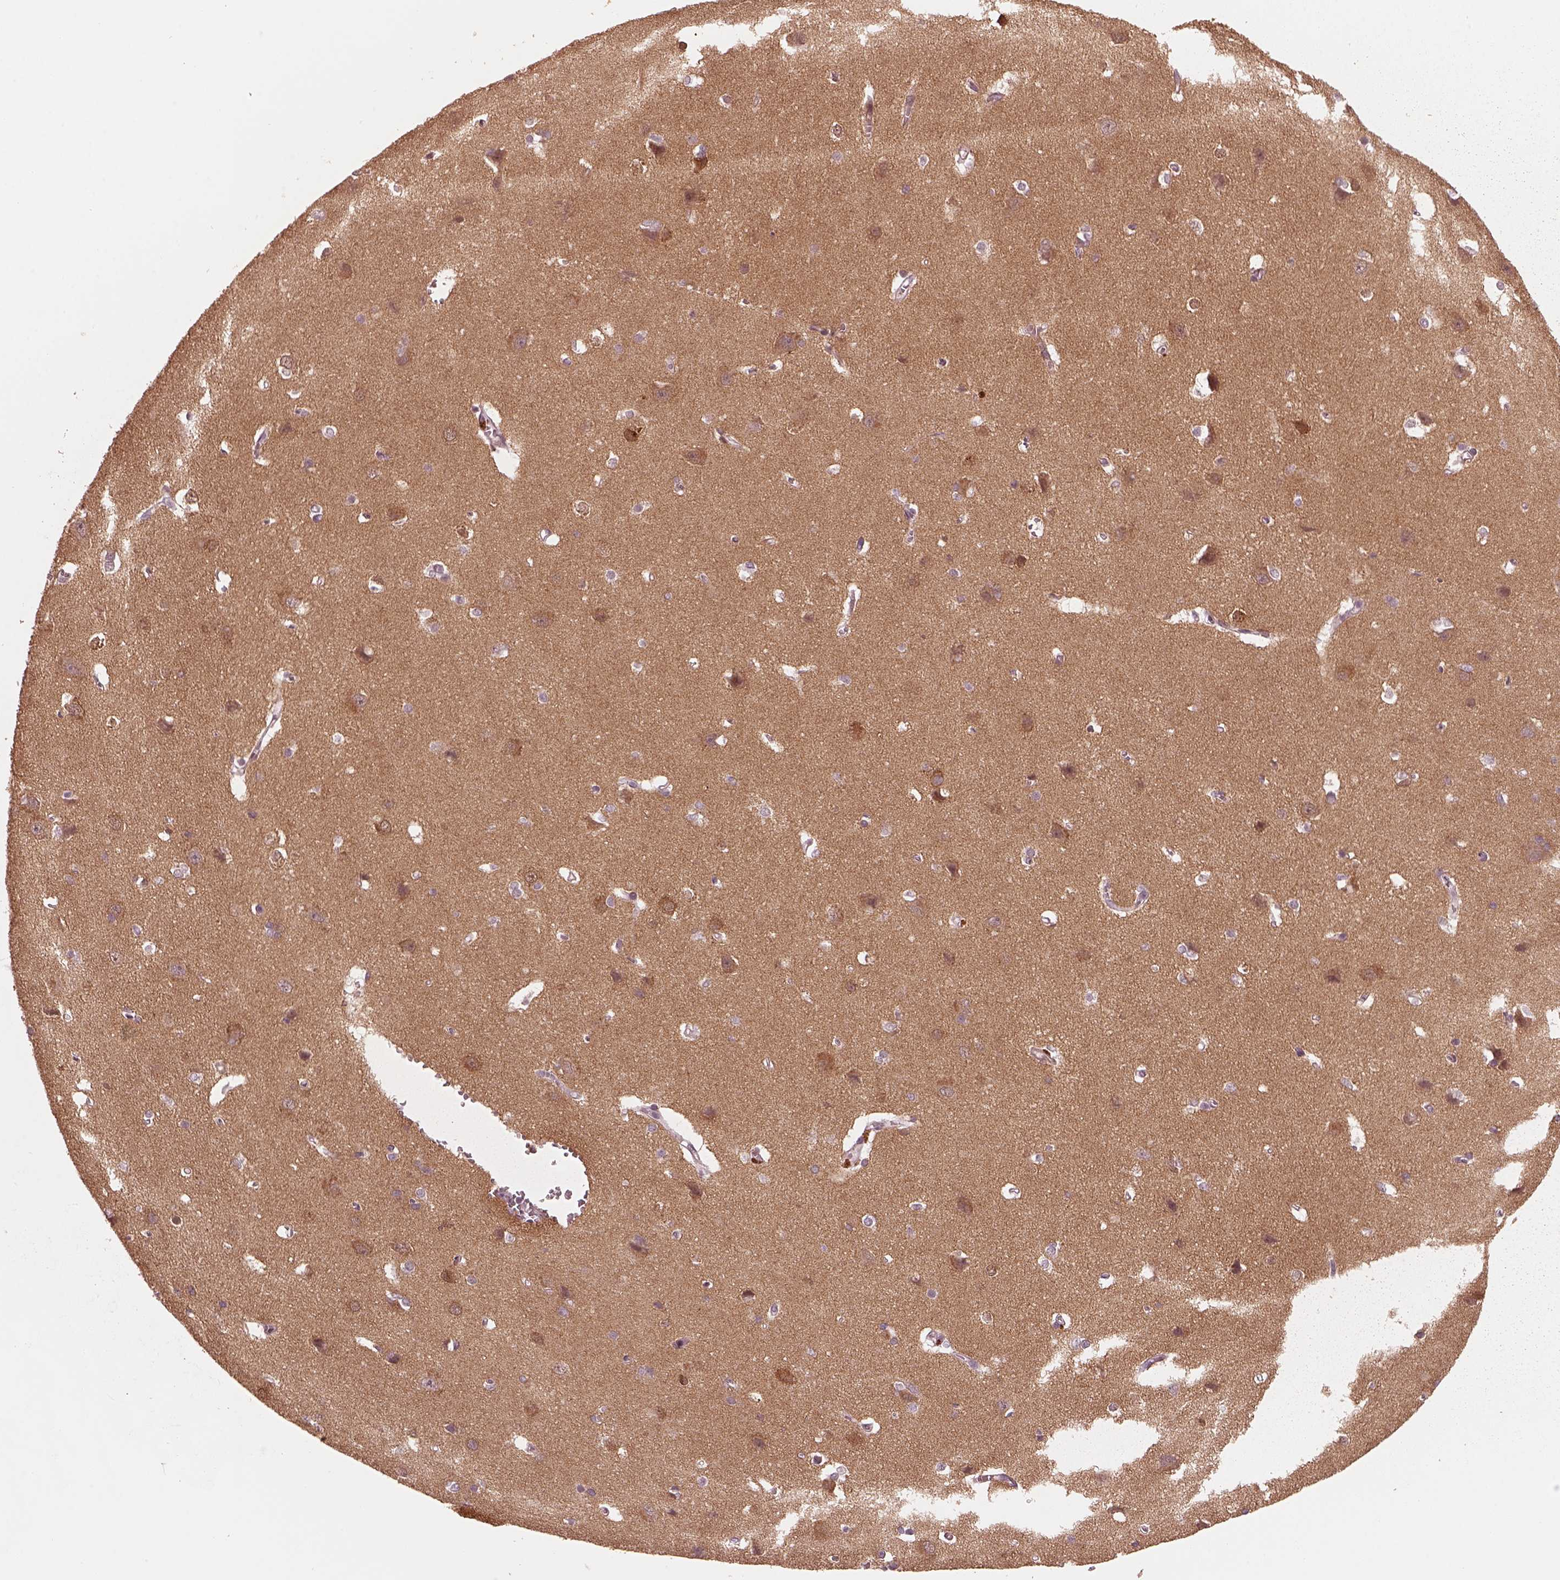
{"staining": {"intensity": "negative", "quantity": "none", "location": "none"}, "tissue": "cerebral cortex", "cell_type": "Endothelial cells", "image_type": "normal", "snomed": [{"axis": "morphology", "description": "Normal tissue, NOS"}, {"axis": "topography", "description": "Cerebral cortex"}], "caption": "Endothelial cells show no significant positivity in unremarkable cerebral cortex. Brightfield microscopy of immunohistochemistry (IHC) stained with DAB (3,3'-diaminobenzidine) (brown) and hematoxylin (blue), captured at high magnification.", "gene": "RGS7", "patient": {"sex": "male", "age": 37}}